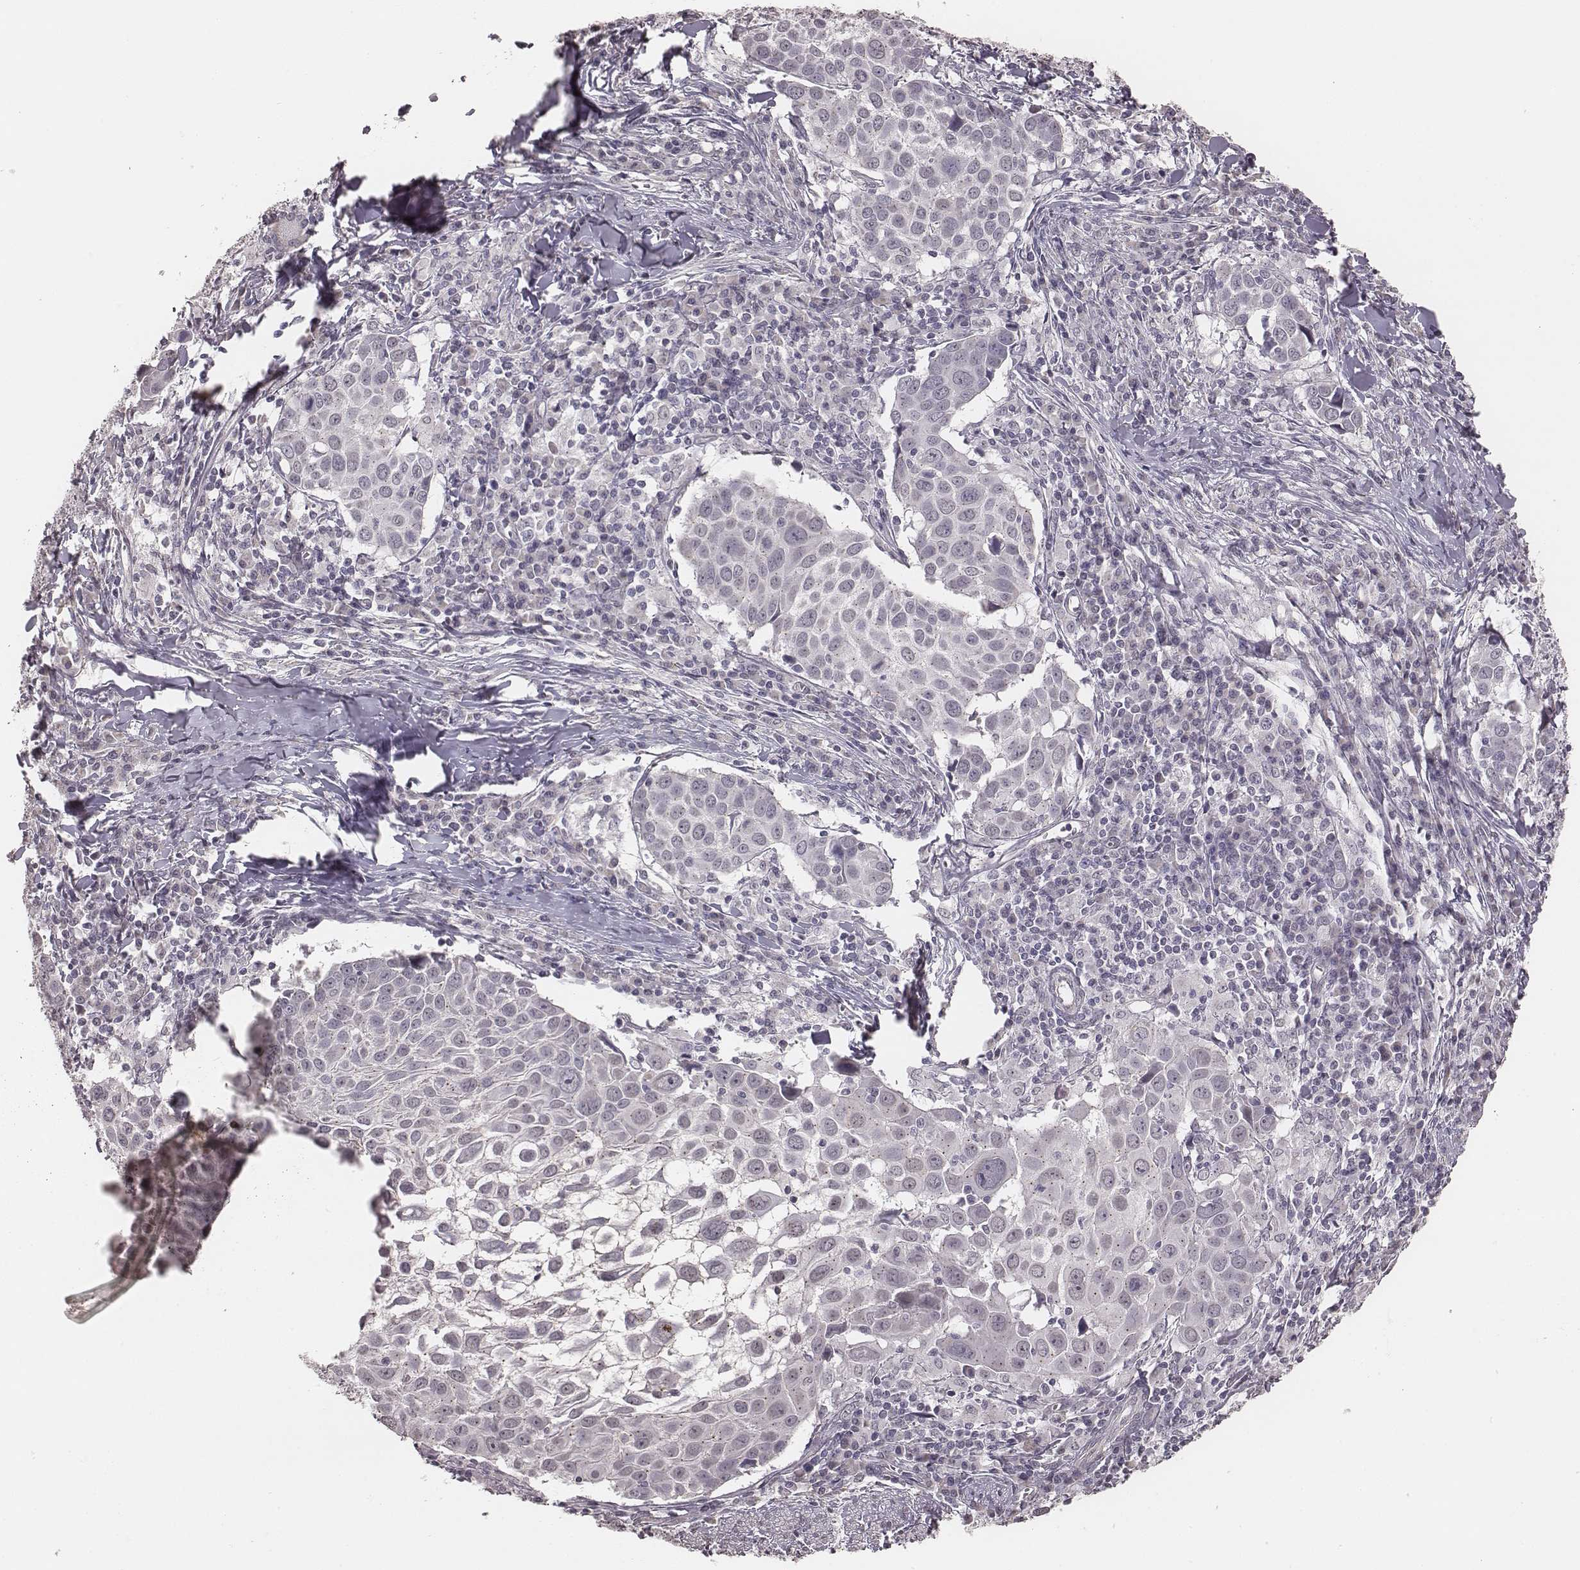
{"staining": {"intensity": "negative", "quantity": "none", "location": "none"}, "tissue": "lung cancer", "cell_type": "Tumor cells", "image_type": "cancer", "snomed": [{"axis": "morphology", "description": "Squamous cell carcinoma, NOS"}, {"axis": "topography", "description": "Lung"}], "caption": "Immunohistochemistry (IHC) of human lung cancer (squamous cell carcinoma) displays no positivity in tumor cells.", "gene": "SLC7A4", "patient": {"sex": "male", "age": 57}}